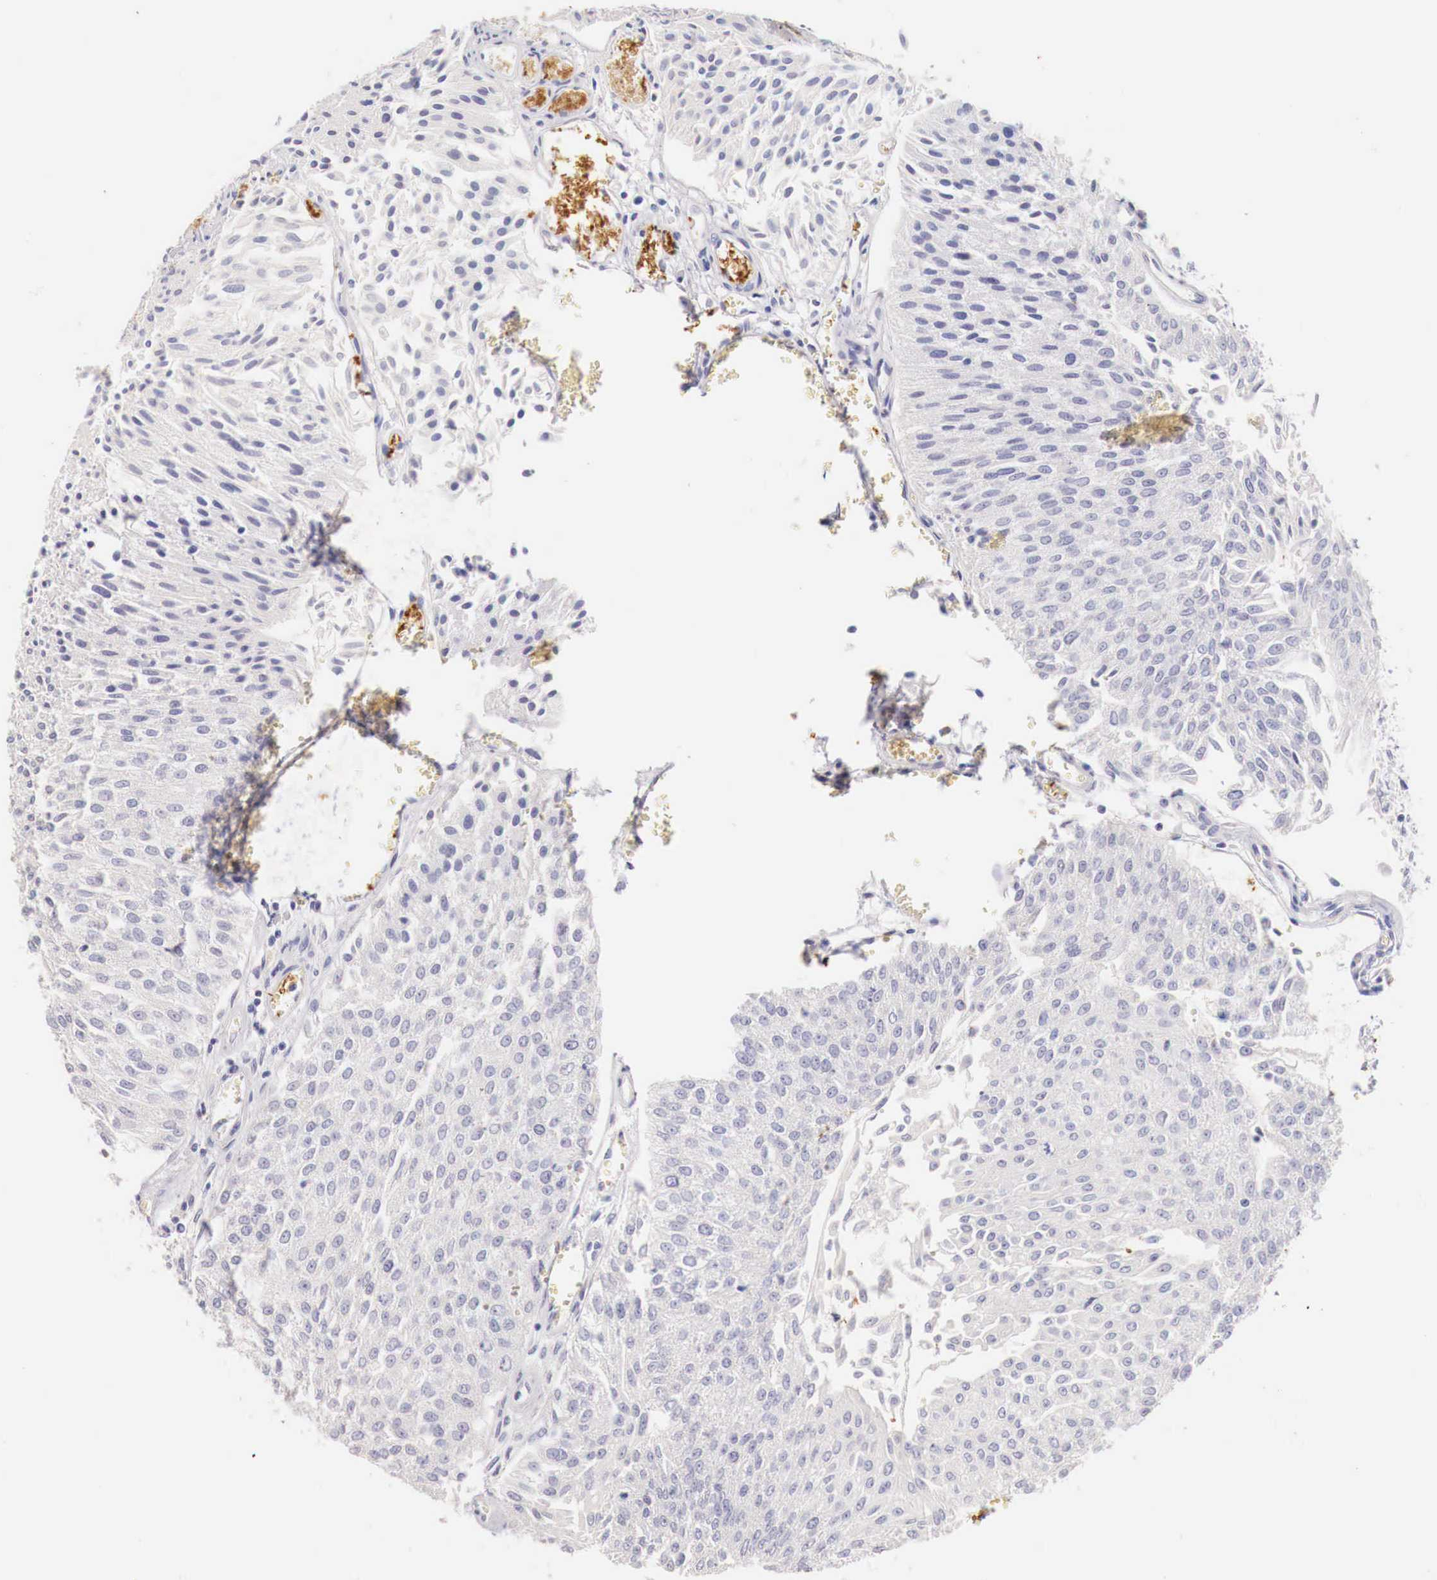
{"staining": {"intensity": "negative", "quantity": "none", "location": "none"}, "tissue": "urothelial cancer", "cell_type": "Tumor cells", "image_type": "cancer", "snomed": [{"axis": "morphology", "description": "Urothelial carcinoma, Low grade"}, {"axis": "topography", "description": "Urinary bladder"}], "caption": "Urothelial carcinoma (low-grade) was stained to show a protein in brown. There is no significant staining in tumor cells.", "gene": "ITIH6", "patient": {"sex": "male", "age": 86}}